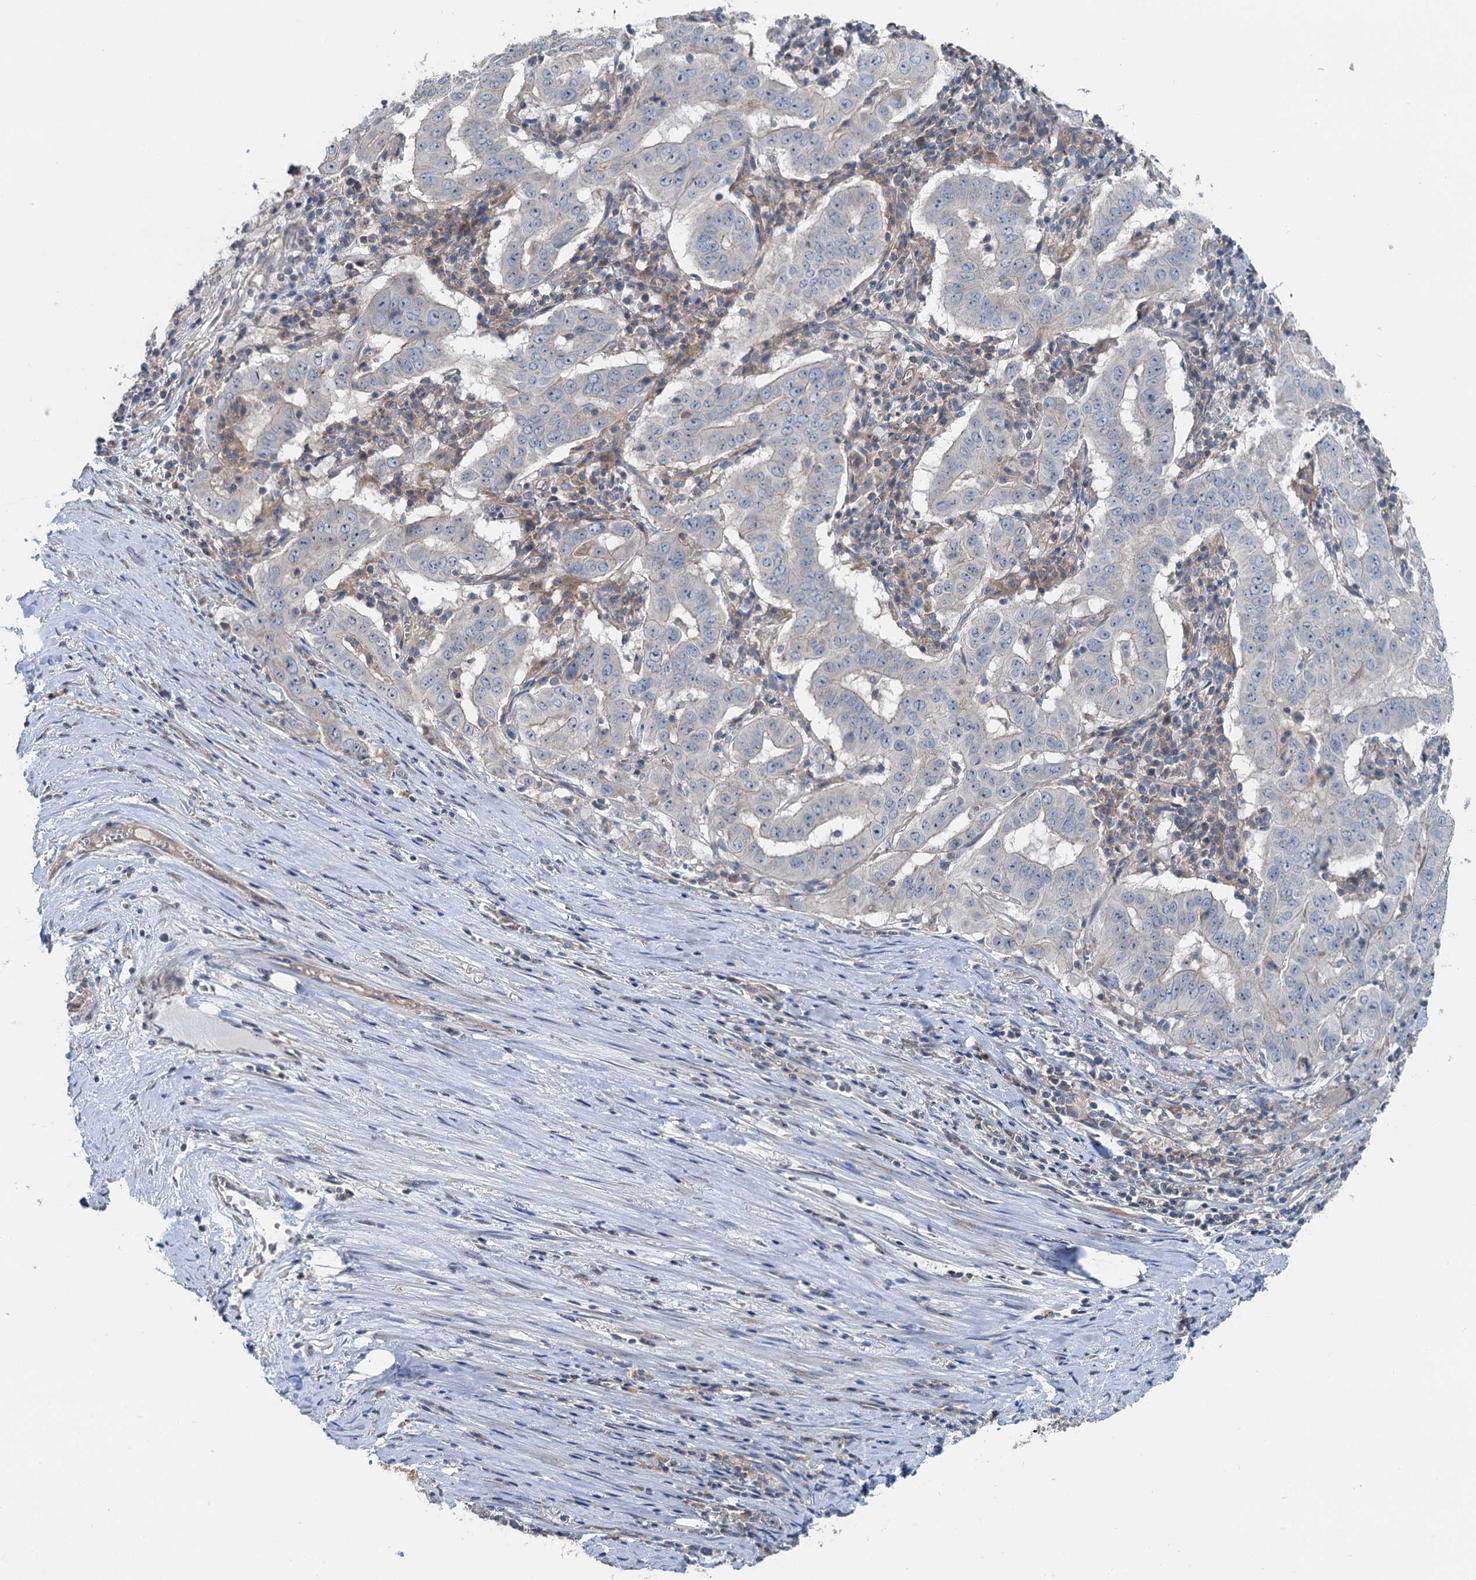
{"staining": {"intensity": "negative", "quantity": "none", "location": "none"}, "tissue": "pancreatic cancer", "cell_type": "Tumor cells", "image_type": "cancer", "snomed": [{"axis": "morphology", "description": "Adenocarcinoma, NOS"}, {"axis": "topography", "description": "Pancreas"}], "caption": "Tumor cells show no significant expression in pancreatic cancer. The staining is performed using DAB brown chromogen with nuclei counter-stained in using hematoxylin.", "gene": "ANKRD26", "patient": {"sex": "male", "age": 63}}